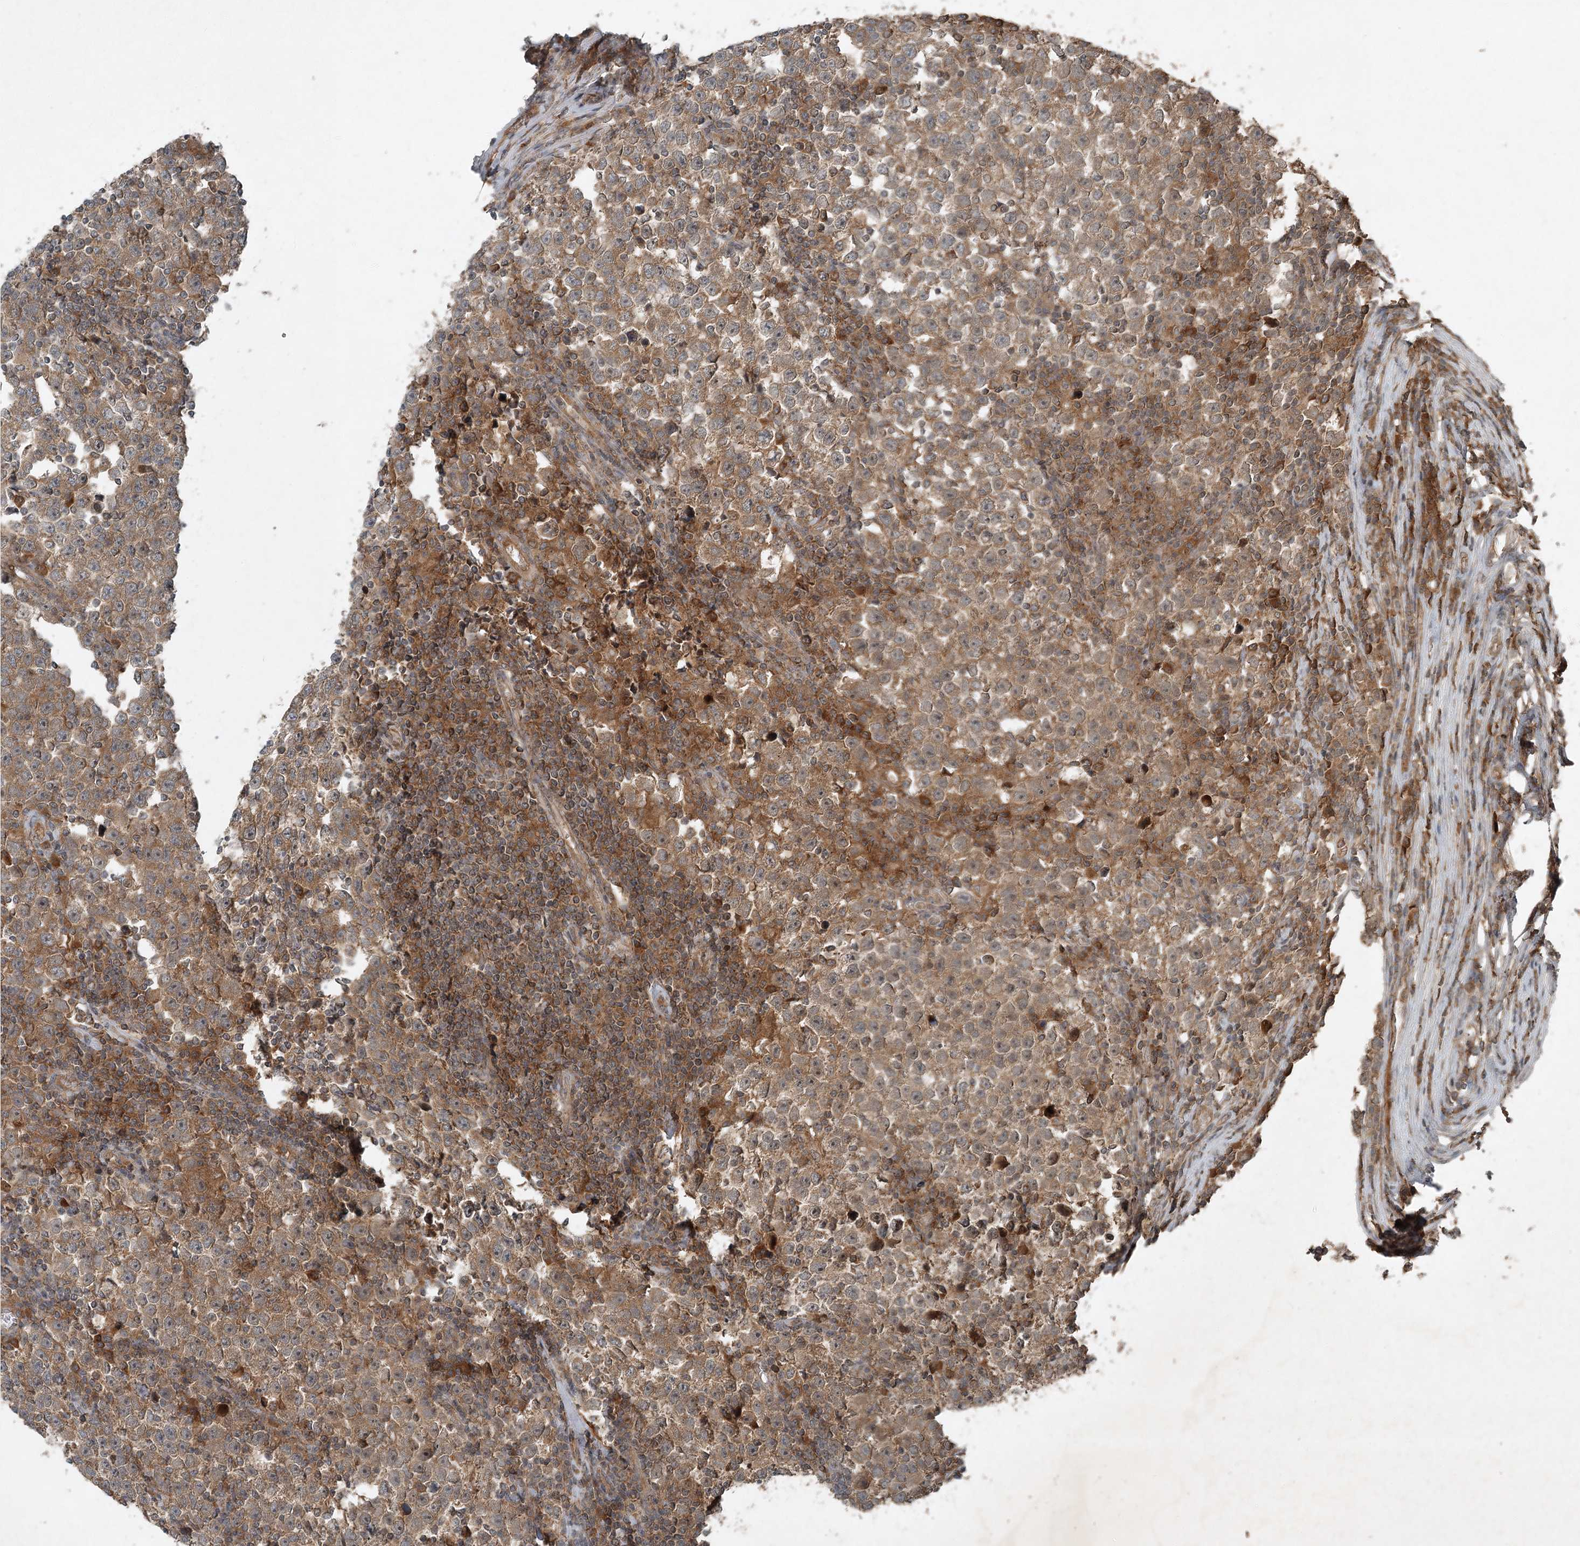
{"staining": {"intensity": "moderate", "quantity": ">75%", "location": "cytoplasmic/membranous"}, "tissue": "testis cancer", "cell_type": "Tumor cells", "image_type": "cancer", "snomed": [{"axis": "morphology", "description": "Normal tissue, NOS"}, {"axis": "morphology", "description": "Seminoma, NOS"}, {"axis": "topography", "description": "Testis"}], "caption": "Tumor cells demonstrate moderate cytoplasmic/membranous staining in approximately >75% of cells in testis seminoma. The staining is performed using DAB brown chromogen to label protein expression. The nuclei are counter-stained blue using hematoxylin.", "gene": "UNC93A", "patient": {"sex": "male", "age": 43}}